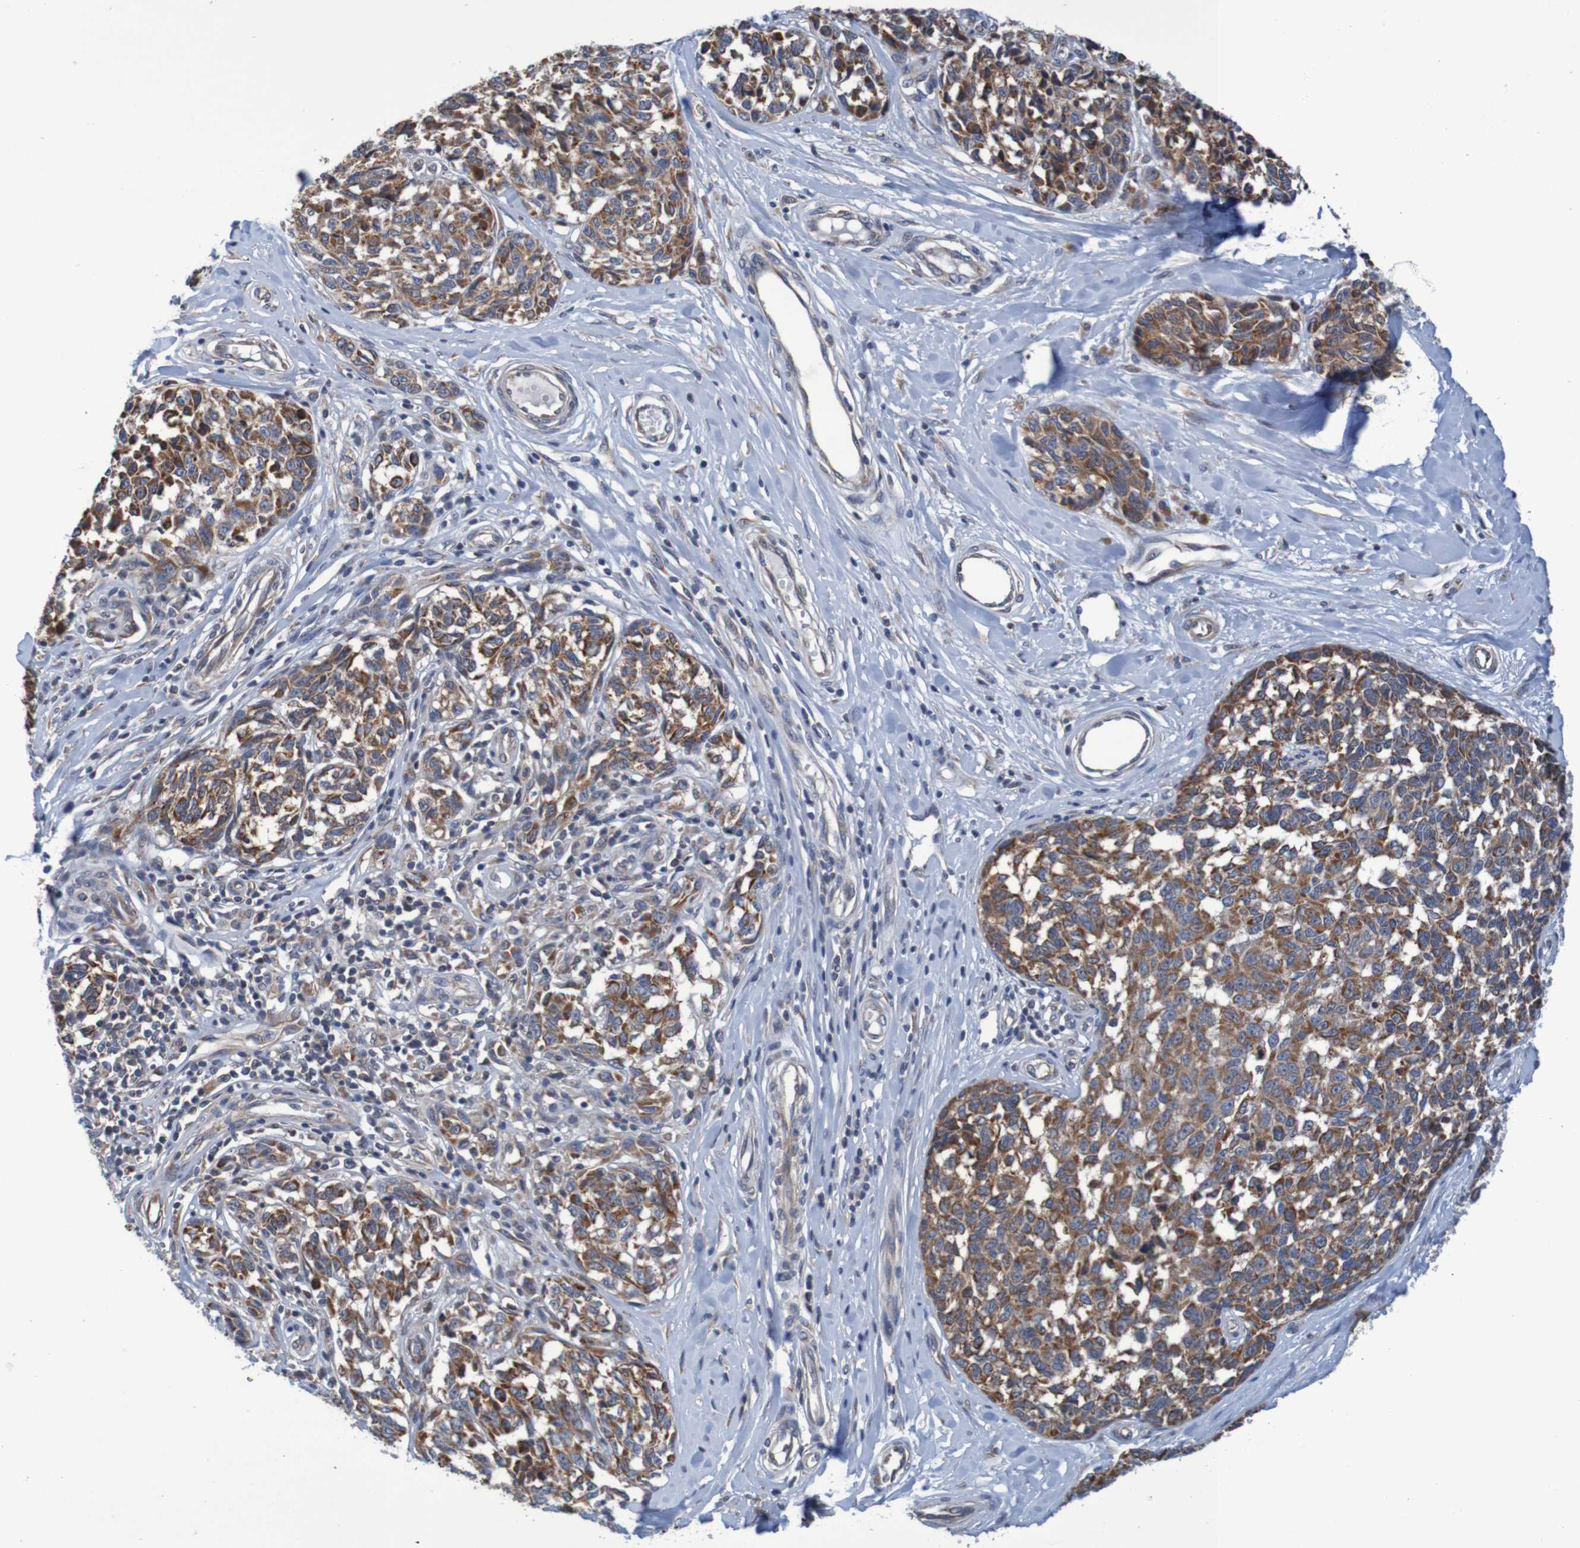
{"staining": {"intensity": "strong", "quantity": ">75%", "location": "cytoplasmic/membranous"}, "tissue": "melanoma", "cell_type": "Tumor cells", "image_type": "cancer", "snomed": [{"axis": "morphology", "description": "Malignant melanoma, NOS"}, {"axis": "topography", "description": "Skin"}], "caption": "Tumor cells exhibit high levels of strong cytoplasmic/membranous positivity in approximately >75% of cells in melanoma. (Stains: DAB in brown, nuclei in blue, Microscopy: brightfield microscopy at high magnification).", "gene": "CLDN18", "patient": {"sex": "female", "age": 64}}